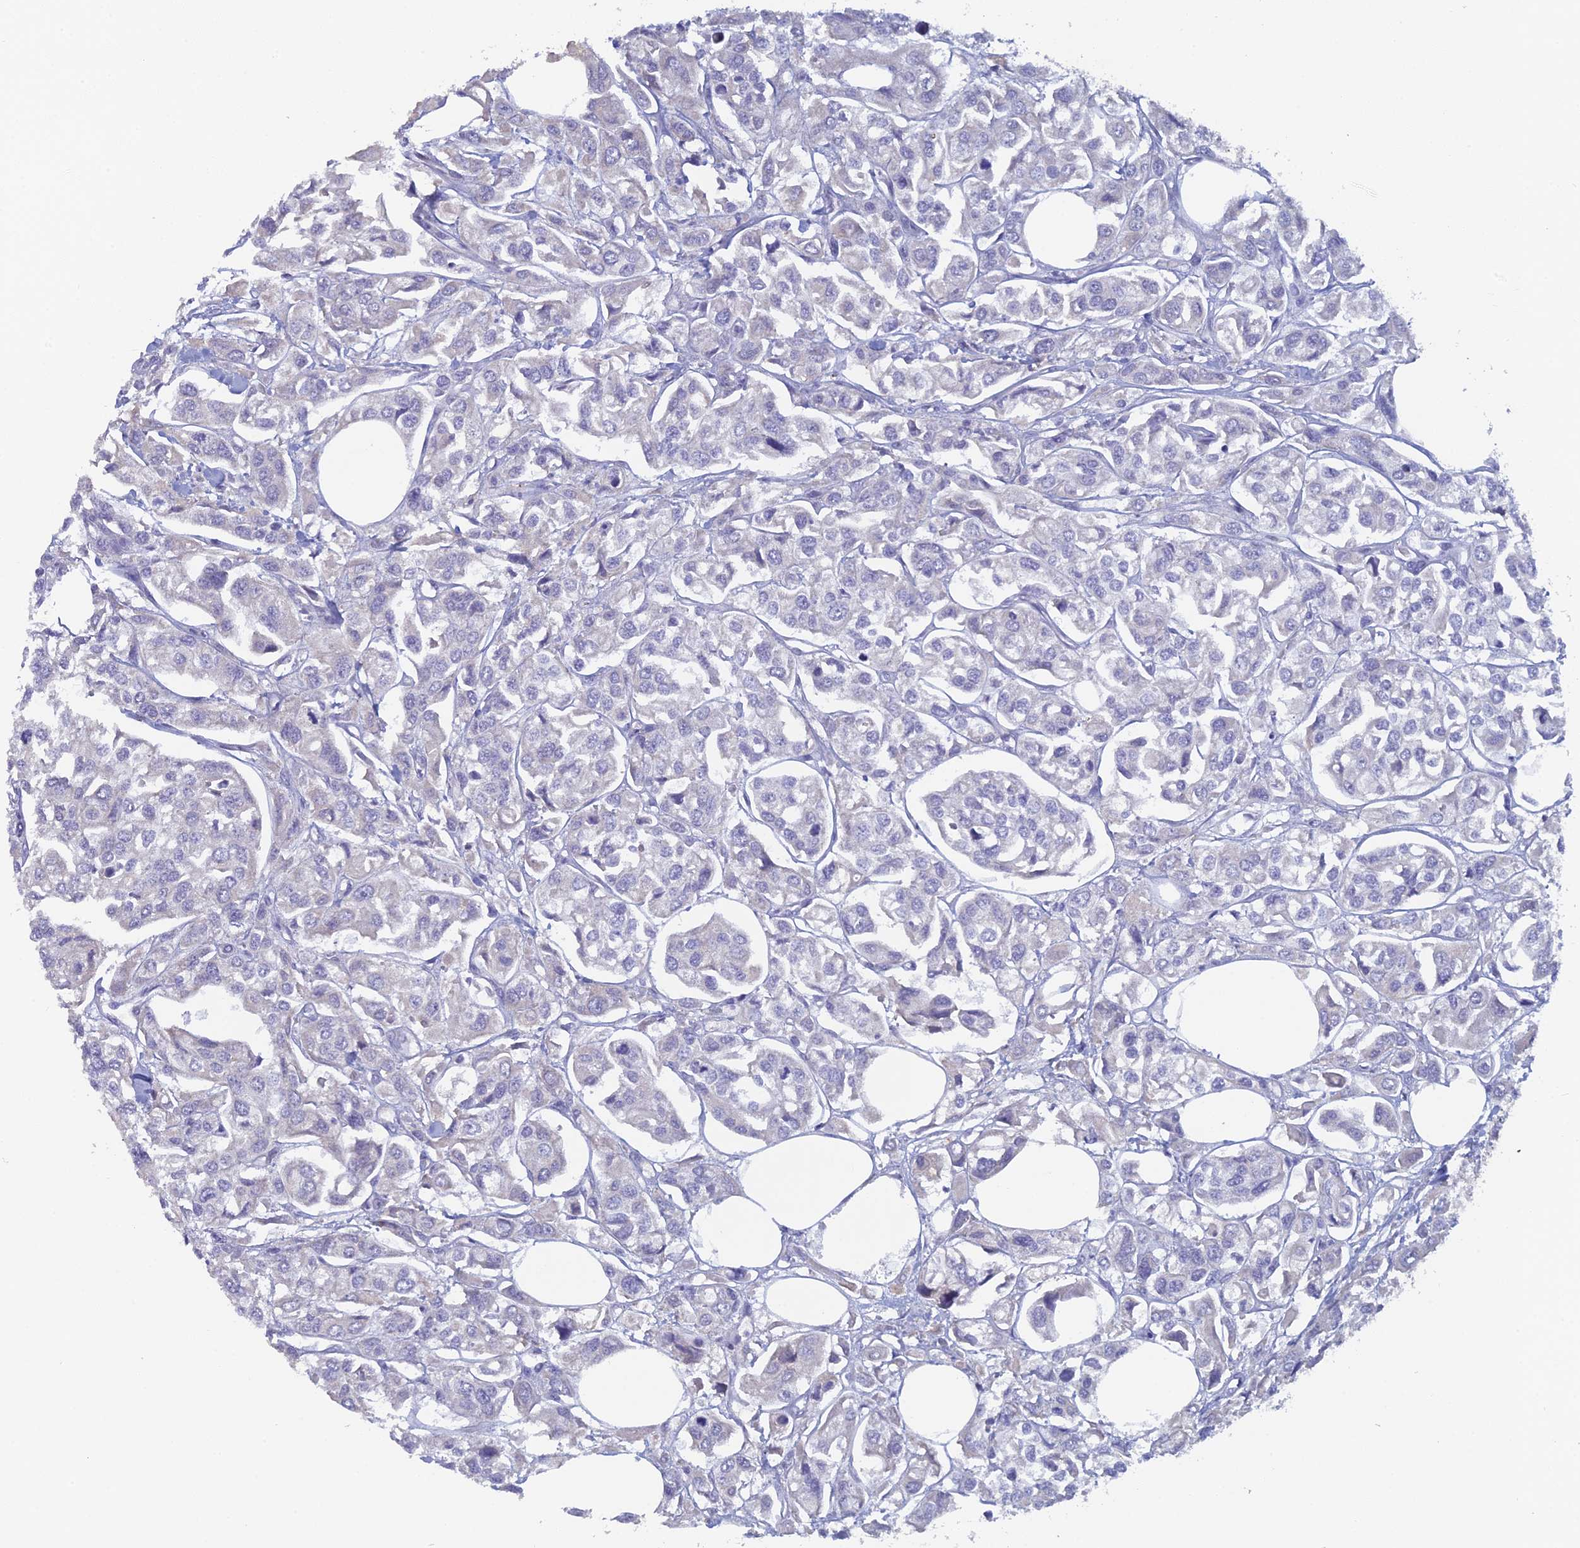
{"staining": {"intensity": "negative", "quantity": "none", "location": "none"}, "tissue": "urothelial cancer", "cell_type": "Tumor cells", "image_type": "cancer", "snomed": [{"axis": "morphology", "description": "Urothelial carcinoma, High grade"}, {"axis": "topography", "description": "Urinary bladder"}], "caption": "Urothelial cancer stained for a protein using immunohistochemistry (IHC) shows no expression tumor cells.", "gene": "GIPC1", "patient": {"sex": "male", "age": 67}}